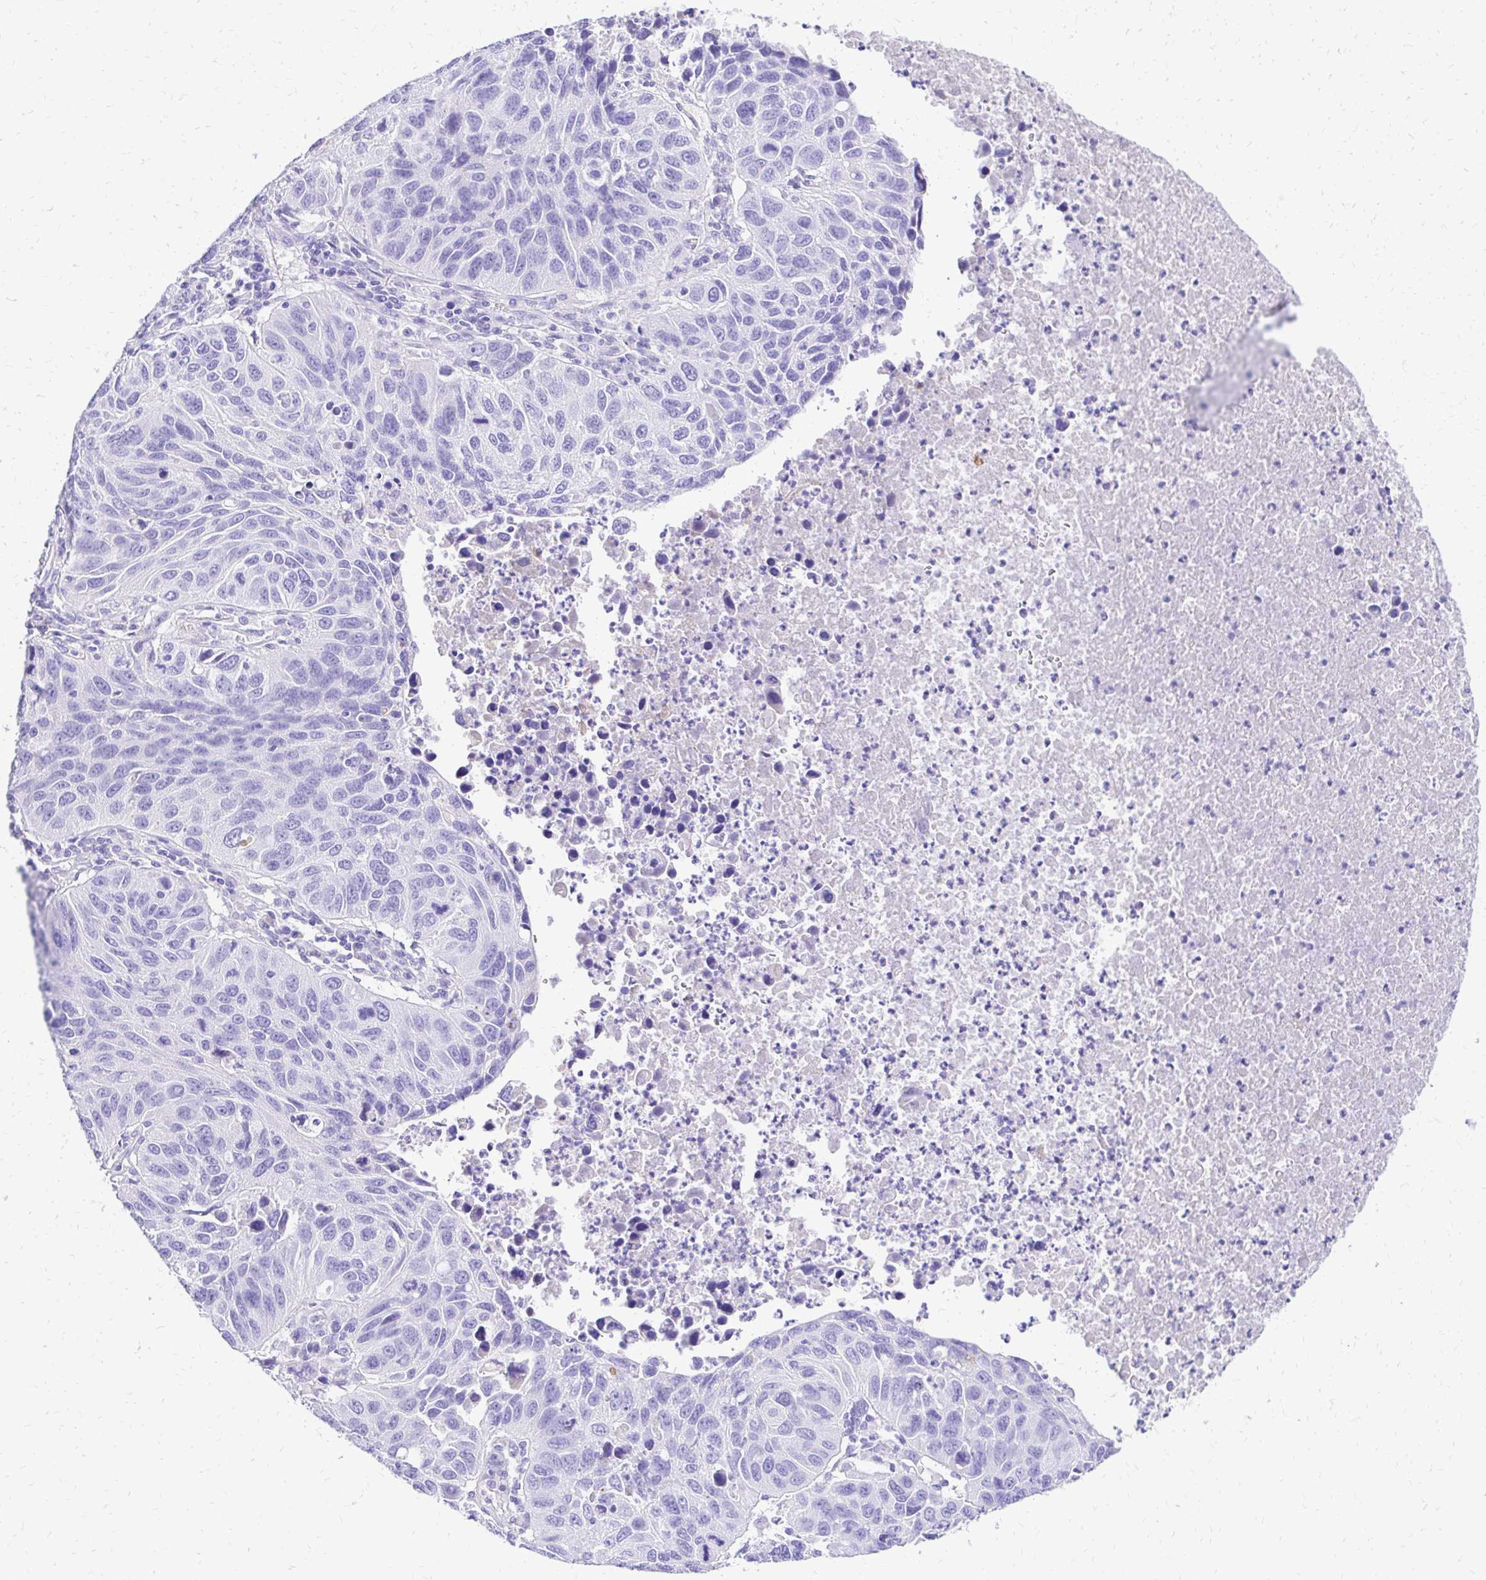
{"staining": {"intensity": "negative", "quantity": "none", "location": "none"}, "tissue": "lung cancer", "cell_type": "Tumor cells", "image_type": "cancer", "snomed": [{"axis": "morphology", "description": "Squamous cell carcinoma, NOS"}, {"axis": "topography", "description": "Lung"}], "caption": "This is a photomicrograph of immunohistochemistry staining of squamous cell carcinoma (lung), which shows no staining in tumor cells.", "gene": "S100G", "patient": {"sex": "female", "age": 61}}